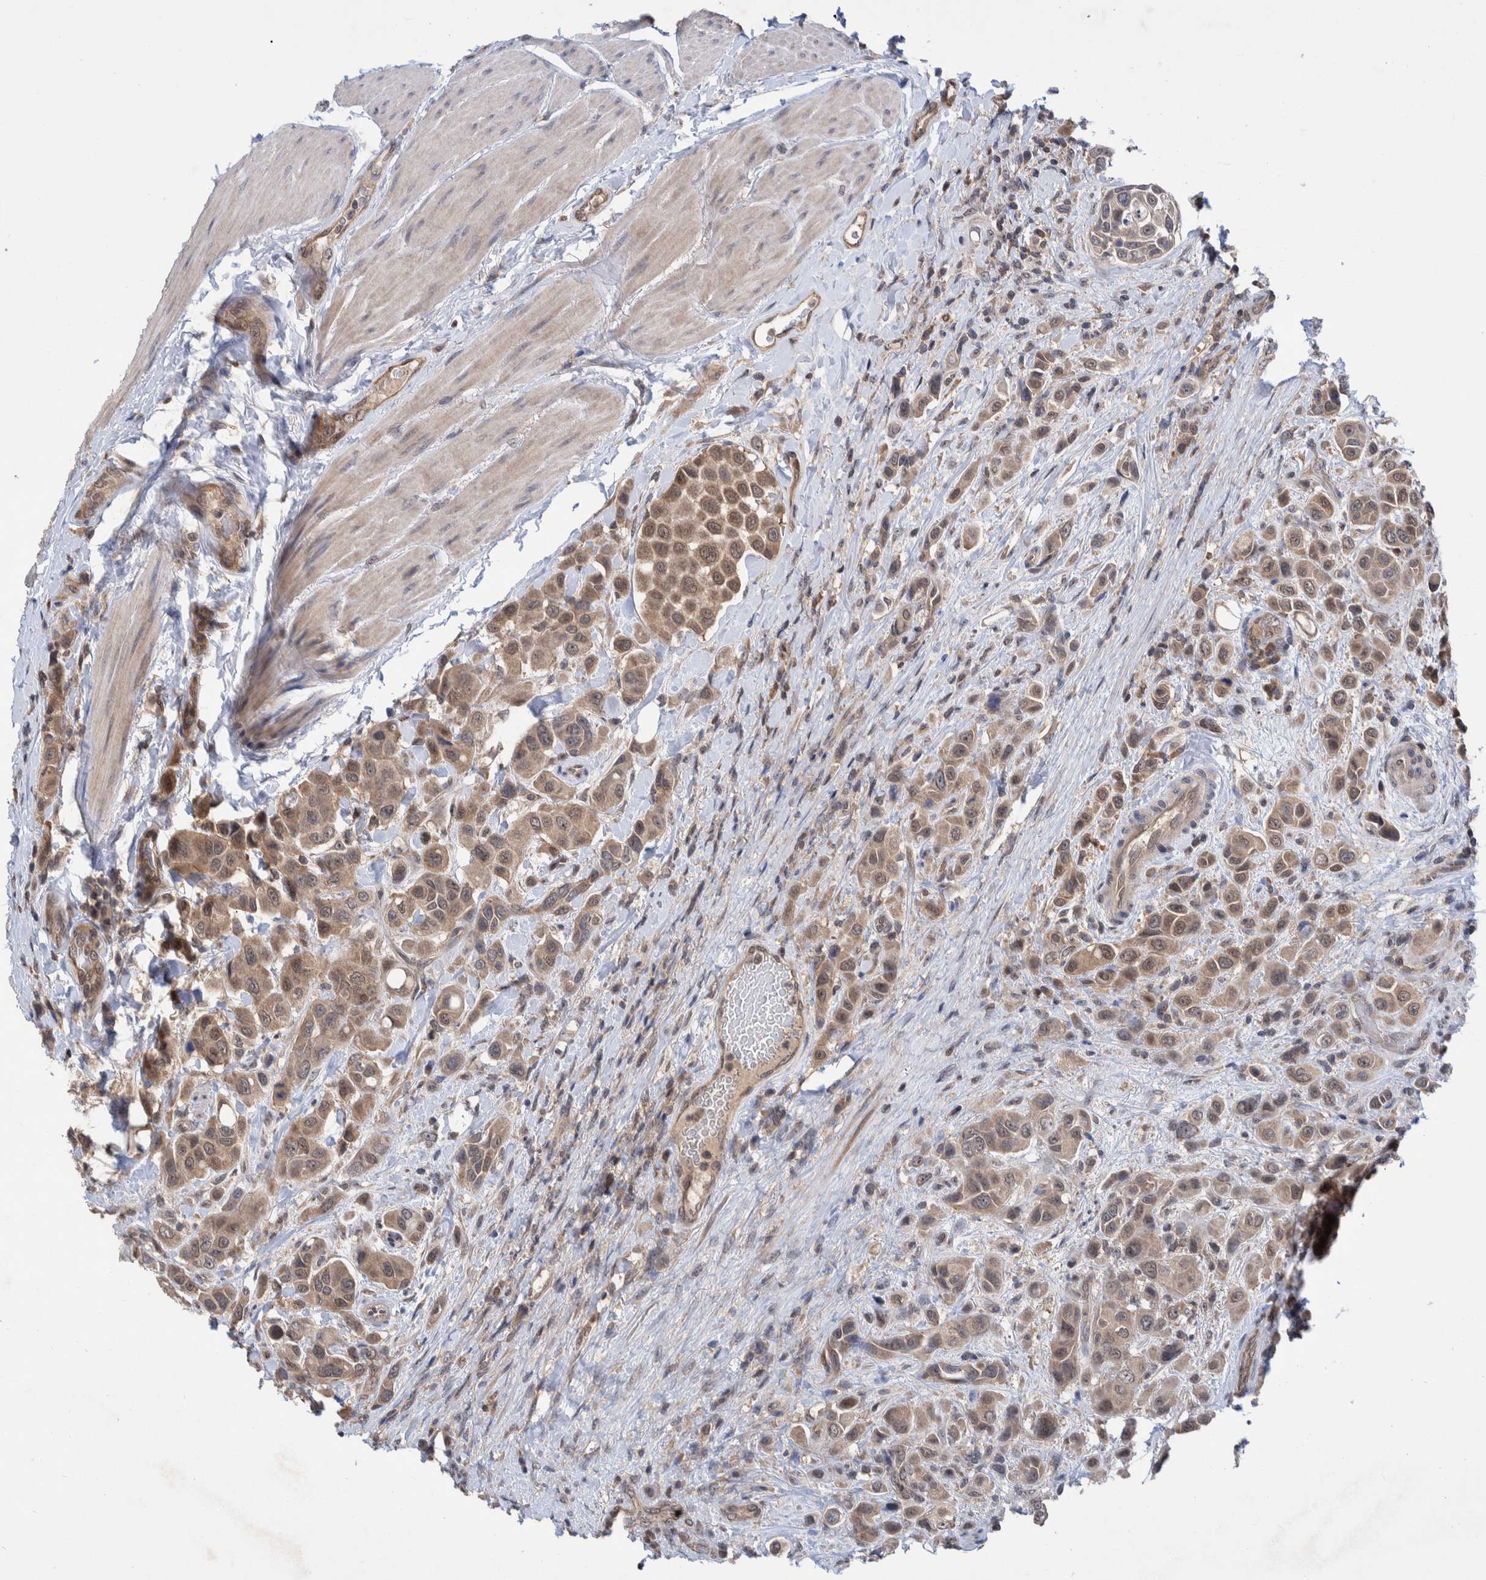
{"staining": {"intensity": "weak", "quantity": ">75%", "location": "cytoplasmic/membranous,nuclear"}, "tissue": "urothelial cancer", "cell_type": "Tumor cells", "image_type": "cancer", "snomed": [{"axis": "morphology", "description": "Urothelial carcinoma, High grade"}, {"axis": "topography", "description": "Urinary bladder"}], "caption": "This image exhibits high-grade urothelial carcinoma stained with immunohistochemistry (IHC) to label a protein in brown. The cytoplasmic/membranous and nuclear of tumor cells show weak positivity for the protein. Nuclei are counter-stained blue.", "gene": "PLPBP", "patient": {"sex": "male", "age": 50}}